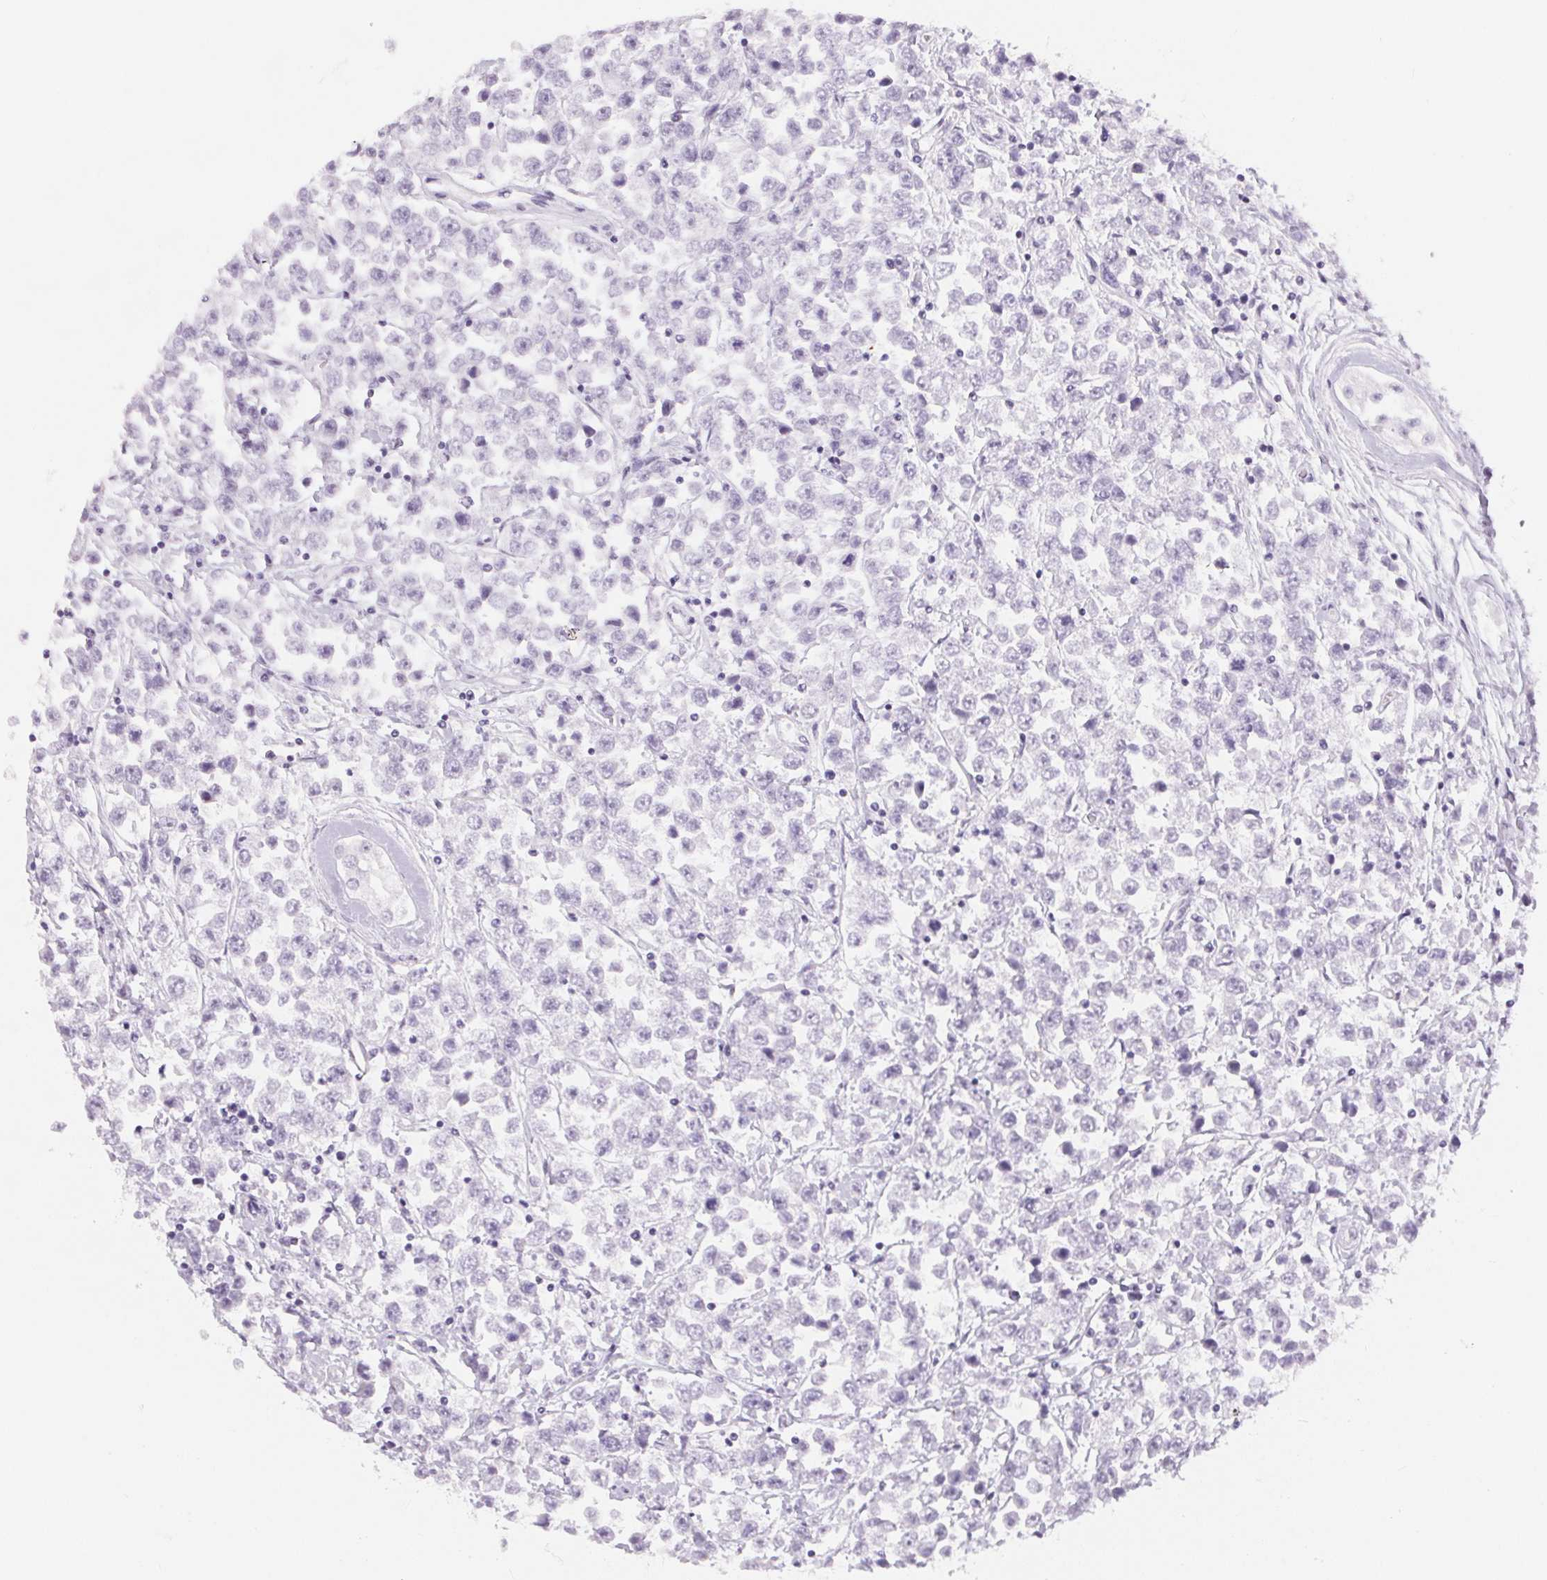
{"staining": {"intensity": "negative", "quantity": "none", "location": "none"}, "tissue": "testis cancer", "cell_type": "Tumor cells", "image_type": "cancer", "snomed": [{"axis": "morphology", "description": "Seminoma, NOS"}, {"axis": "topography", "description": "Testis"}], "caption": "There is no significant staining in tumor cells of testis cancer (seminoma).", "gene": "CADPS", "patient": {"sex": "male", "age": 34}}